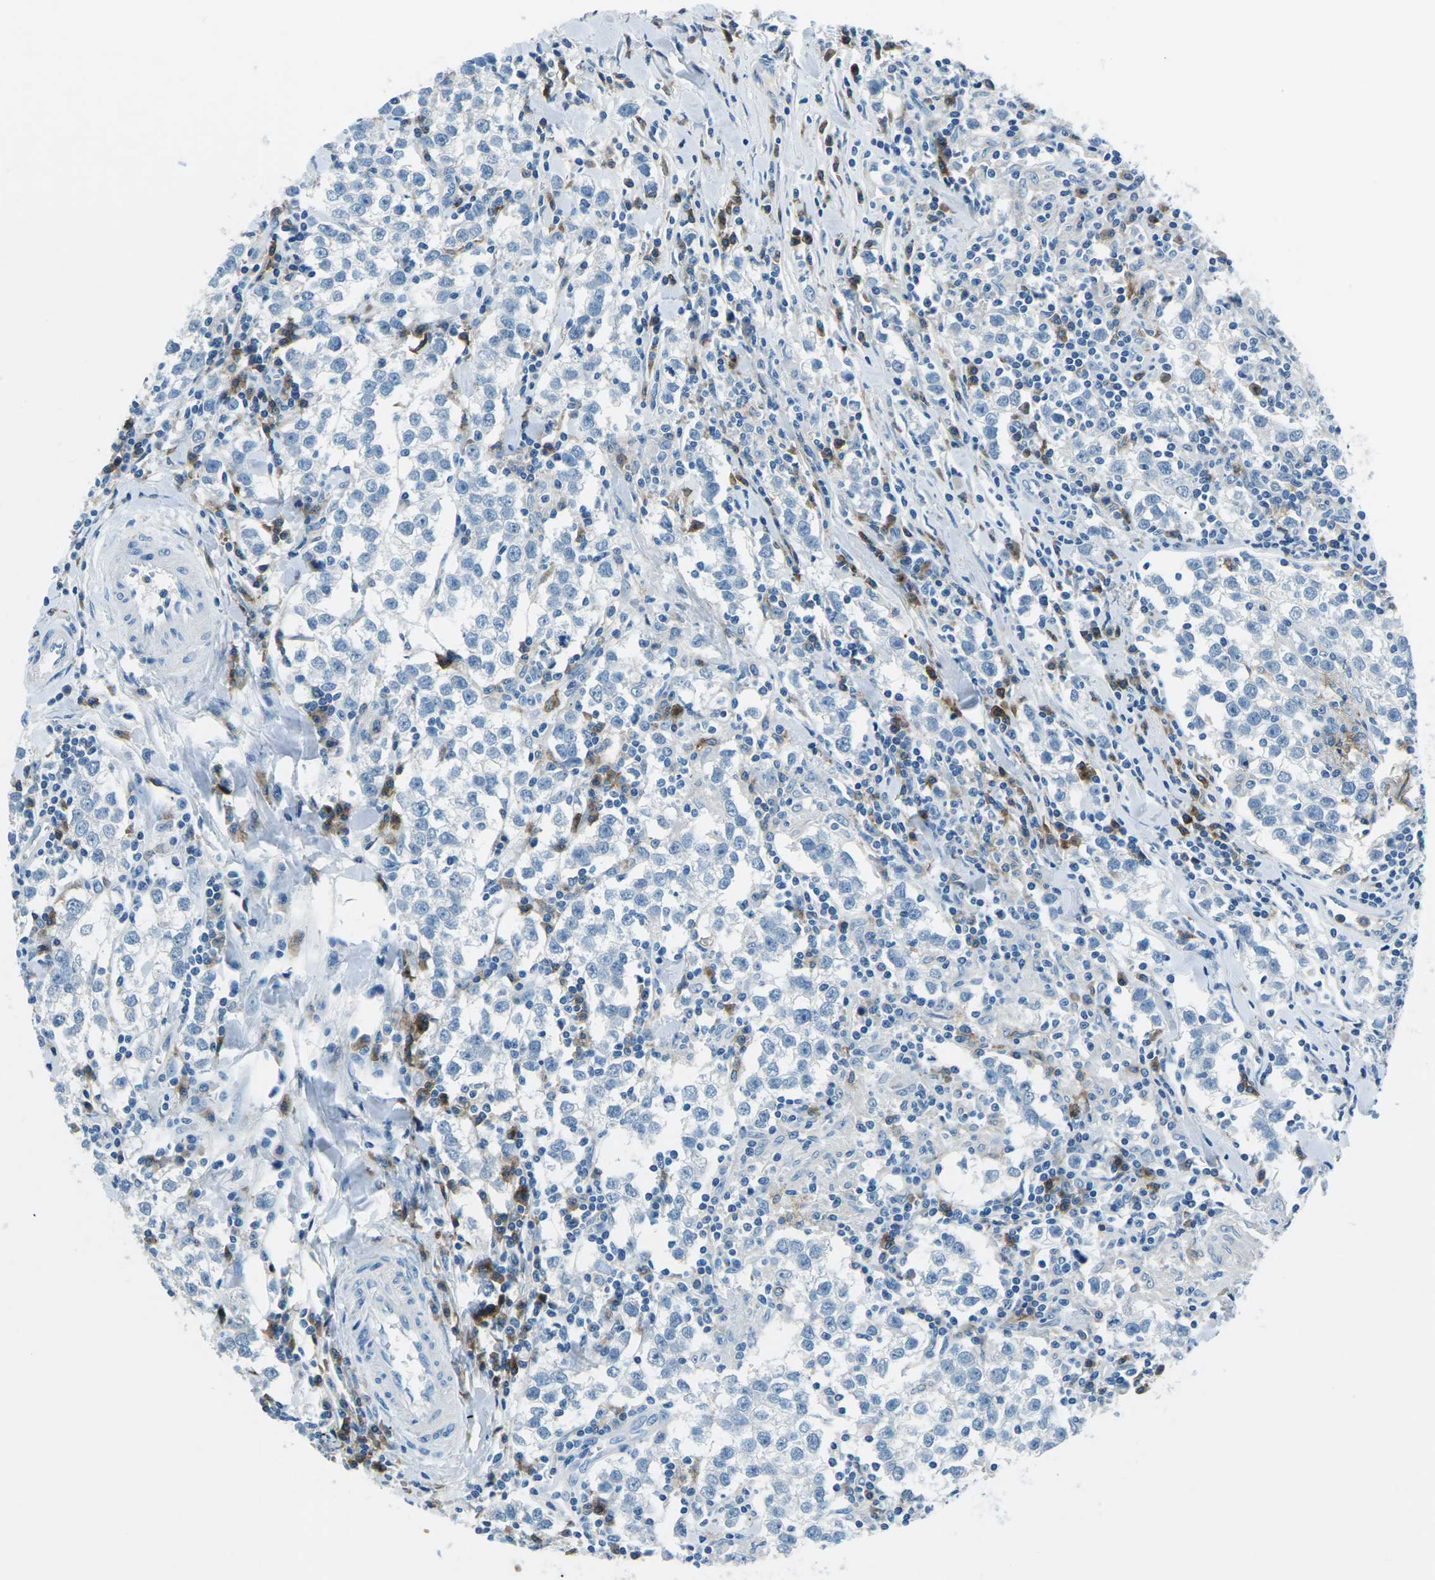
{"staining": {"intensity": "negative", "quantity": "none", "location": "none"}, "tissue": "testis cancer", "cell_type": "Tumor cells", "image_type": "cancer", "snomed": [{"axis": "morphology", "description": "Seminoma, NOS"}, {"axis": "morphology", "description": "Carcinoma, Embryonal, NOS"}, {"axis": "topography", "description": "Testis"}], "caption": "A histopathology image of testis seminoma stained for a protein shows no brown staining in tumor cells.", "gene": "CD1D", "patient": {"sex": "male", "age": 36}}